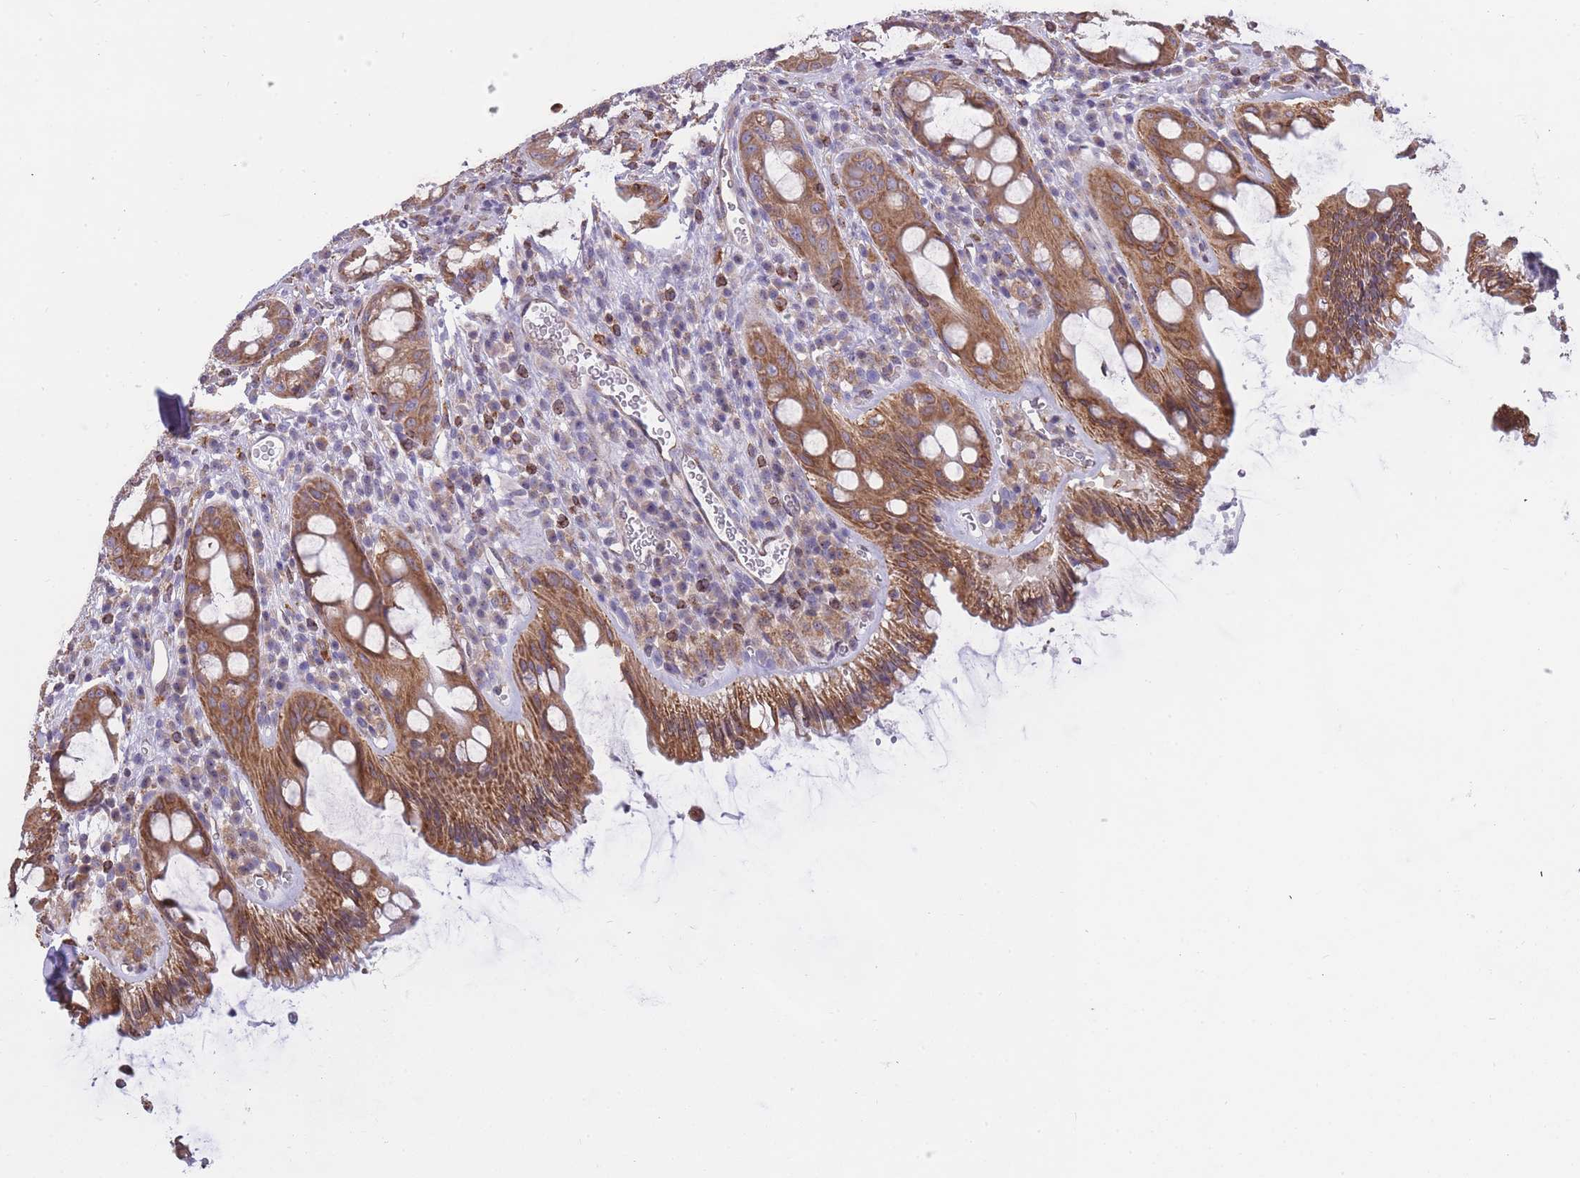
{"staining": {"intensity": "moderate", "quantity": ">75%", "location": "cytoplasmic/membranous"}, "tissue": "rectum", "cell_type": "Glandular cells", "image_type": "normal", "snomed": [{"axis": "morphology", "description": "Normal tissue, NOS"}, {"axis": "topography", "description": "Rectum"}], "caption": "IHC image of benign rectum: human rectum stained using IHC reveals medium levels of moderate protein expression localized specifically in the cytoplasmic/membranous of glandular cells, appearing as a cytoplasmic/membranous brown color.", "gene": "ZNF662", "patient": {"sex": "female", "age": 57}}